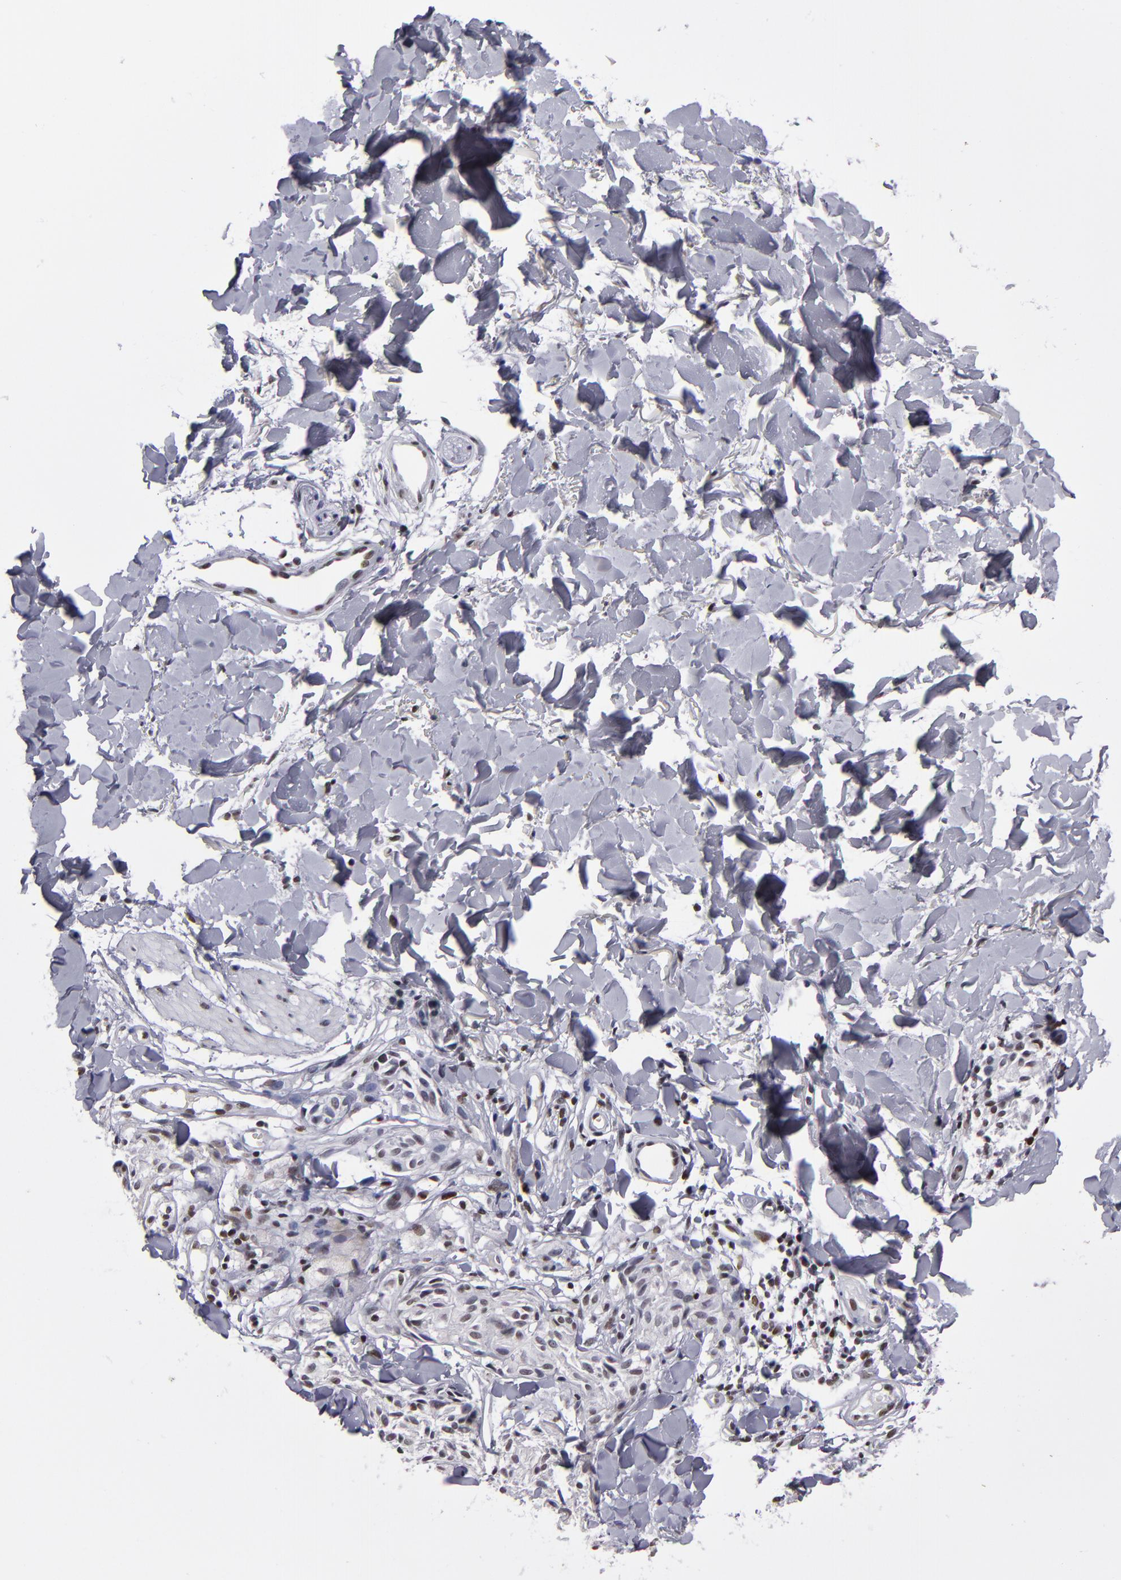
{"staining": {"intensity": "negative", "quantity": "none", "location": "none"}, "tissue": "melanoma", "cell_type": "Tumor cells", "image_type": "cancer", "snomed": [{"axis": "morphology", "description": "Malignant melanoma, Metastatic site"}, {"axis": "topography", "description": "Skin"}], "caption": "Photomicrograph shows no protein staining in tumor cells of melanoma tissue.", "gene": "TERF2", "patient": {"sex": "female", "age": 66}}